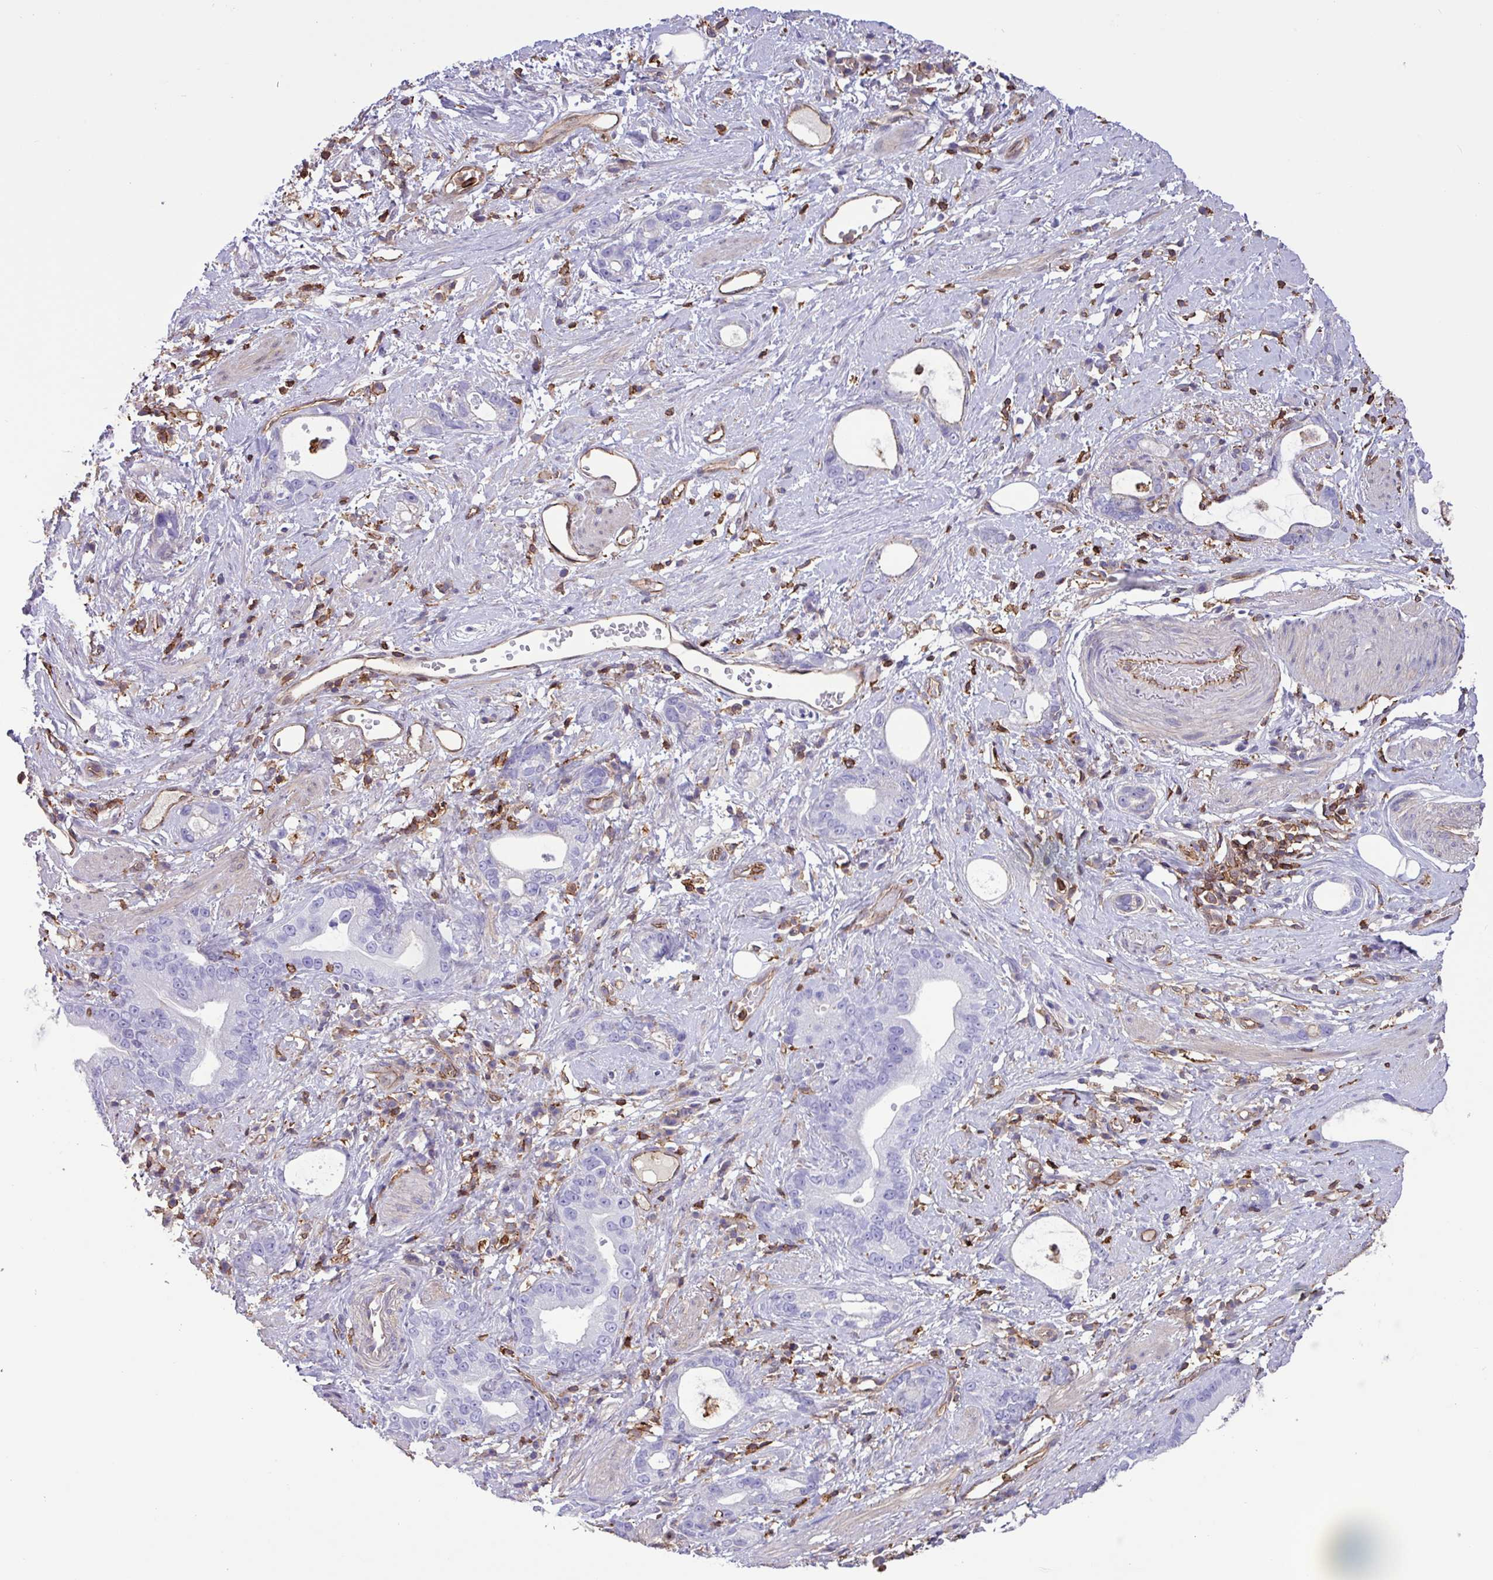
{"staining": {"intensity": "negative", "quantity": "none", "location": "none"}, "tissue": "stomach cancer", "cell_type": "Tumor cells", "image_type": "cancer", "snomed": [{"axis": "morphology", "description": "Adenocarcinoma, NOS"}, {"axis": "topography", "description": "Stomach"}], "caption": "IHC micrograph of stomach cancer stained for a protein (brown), which demonstrates no expression in tumor cells.", "gene": "PPP1R18", "patient": {"sex": "male", "age": 55}}